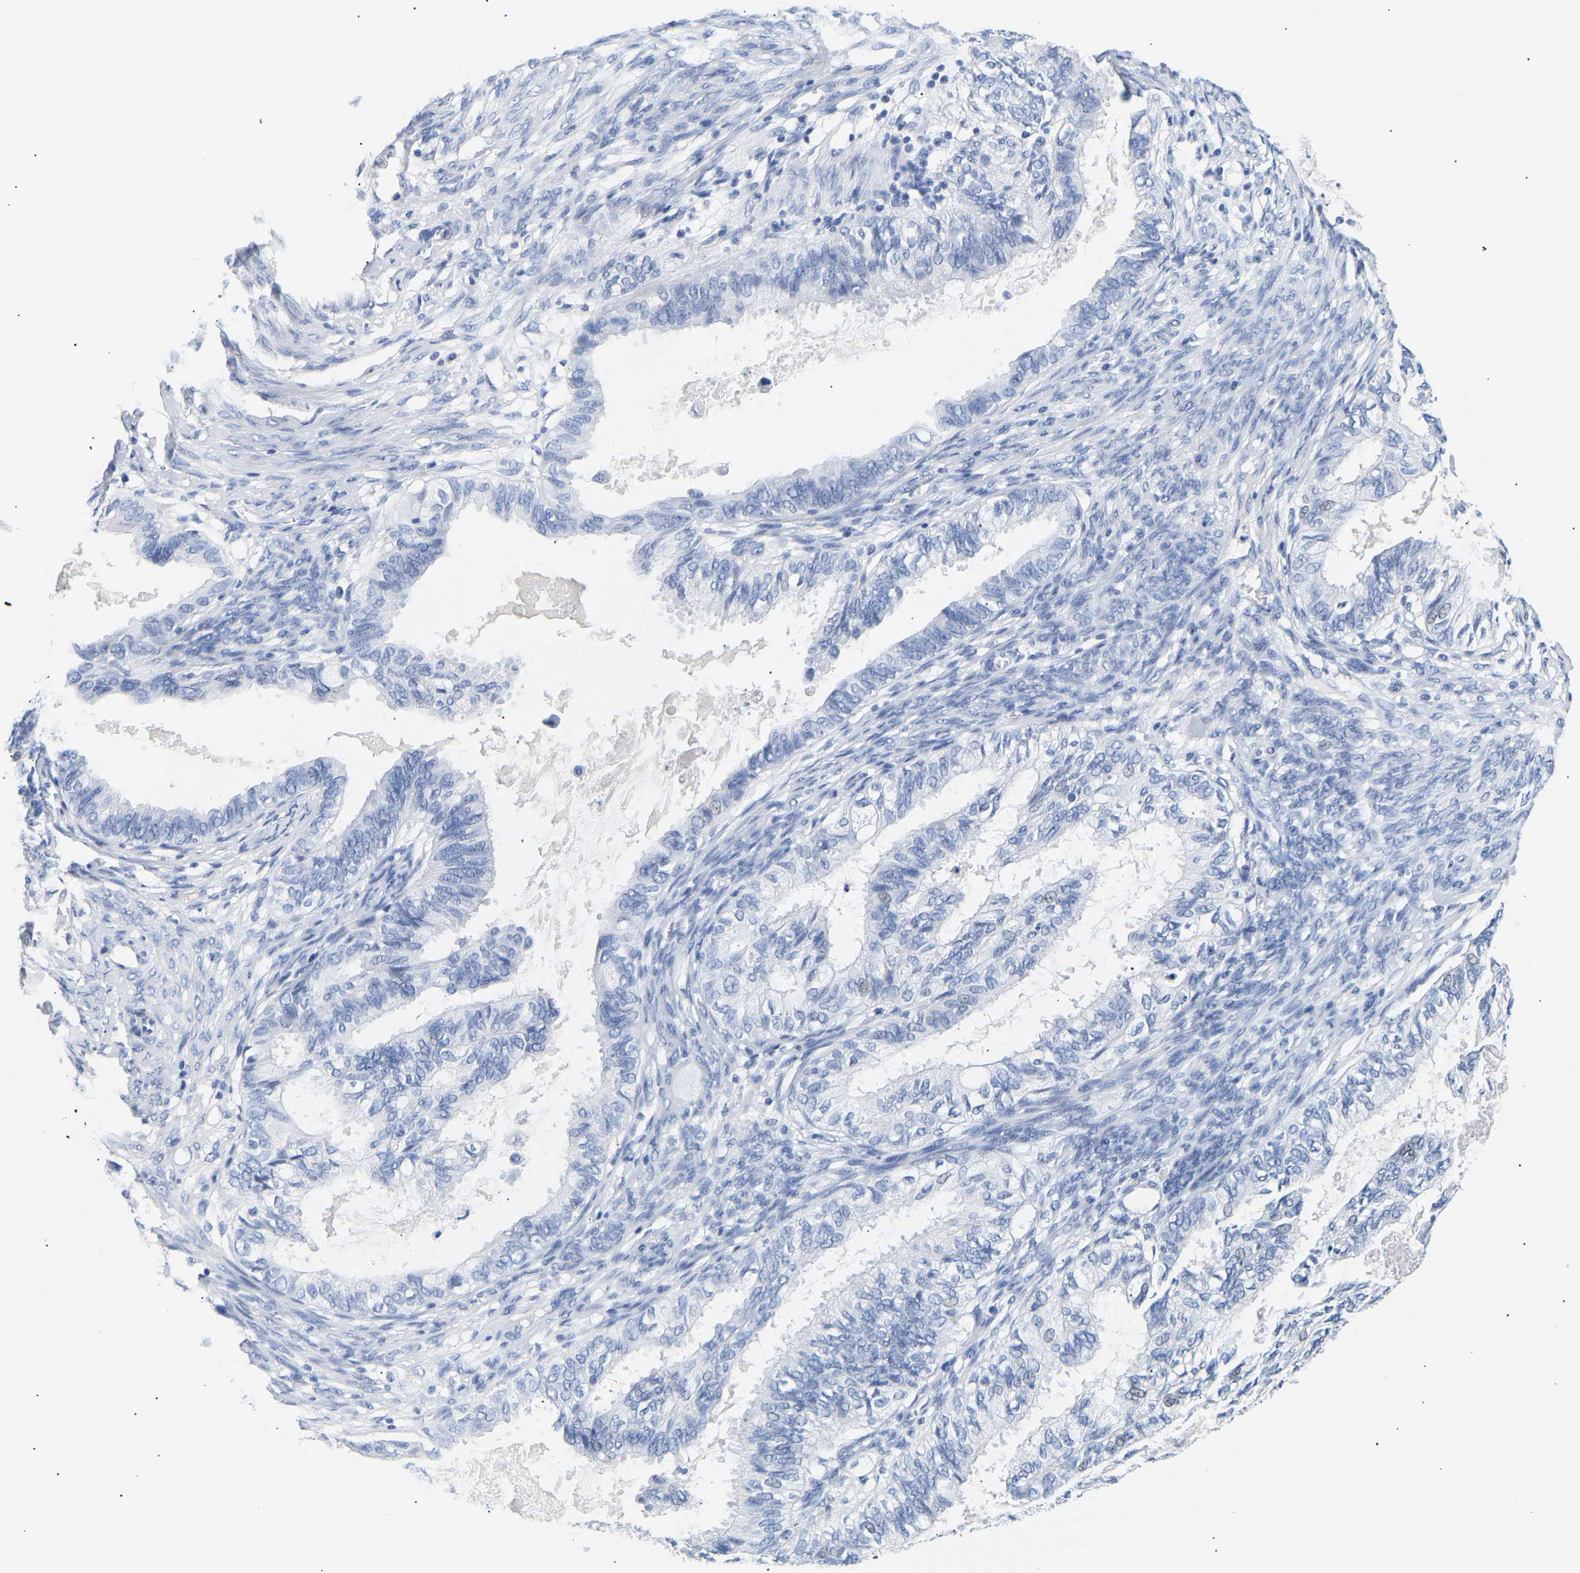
{"staining": {"intensity": "negative", "quantity": "none", "location": "none"}, "tissue": "cervical cancer", "cell_type": "Tumor cells", "image_type": "cancer", "snomed": [{"axis": "morphology", "description": "Normal tissue, NOS"}, {"axis": "morphology", "description": "Adenocarcinoma, NOS"}, {"axis": "topography", "description": "Cervix"}, {"axis": "topography", "description": "Endometrium"}], "caption": "DAB immunohistochemical staining of human cervical cancer (adenocarcinoma) demonstrates no significant expression in tumor cells. (Stains: DAB (3,3'-diaminobenzidine) IHC with hematoxylin counter stain, Microscopy: brightfield microscopy at high magnification).", "gene": "SPINK2", "patient": {"sex": "female", "age": 86}}